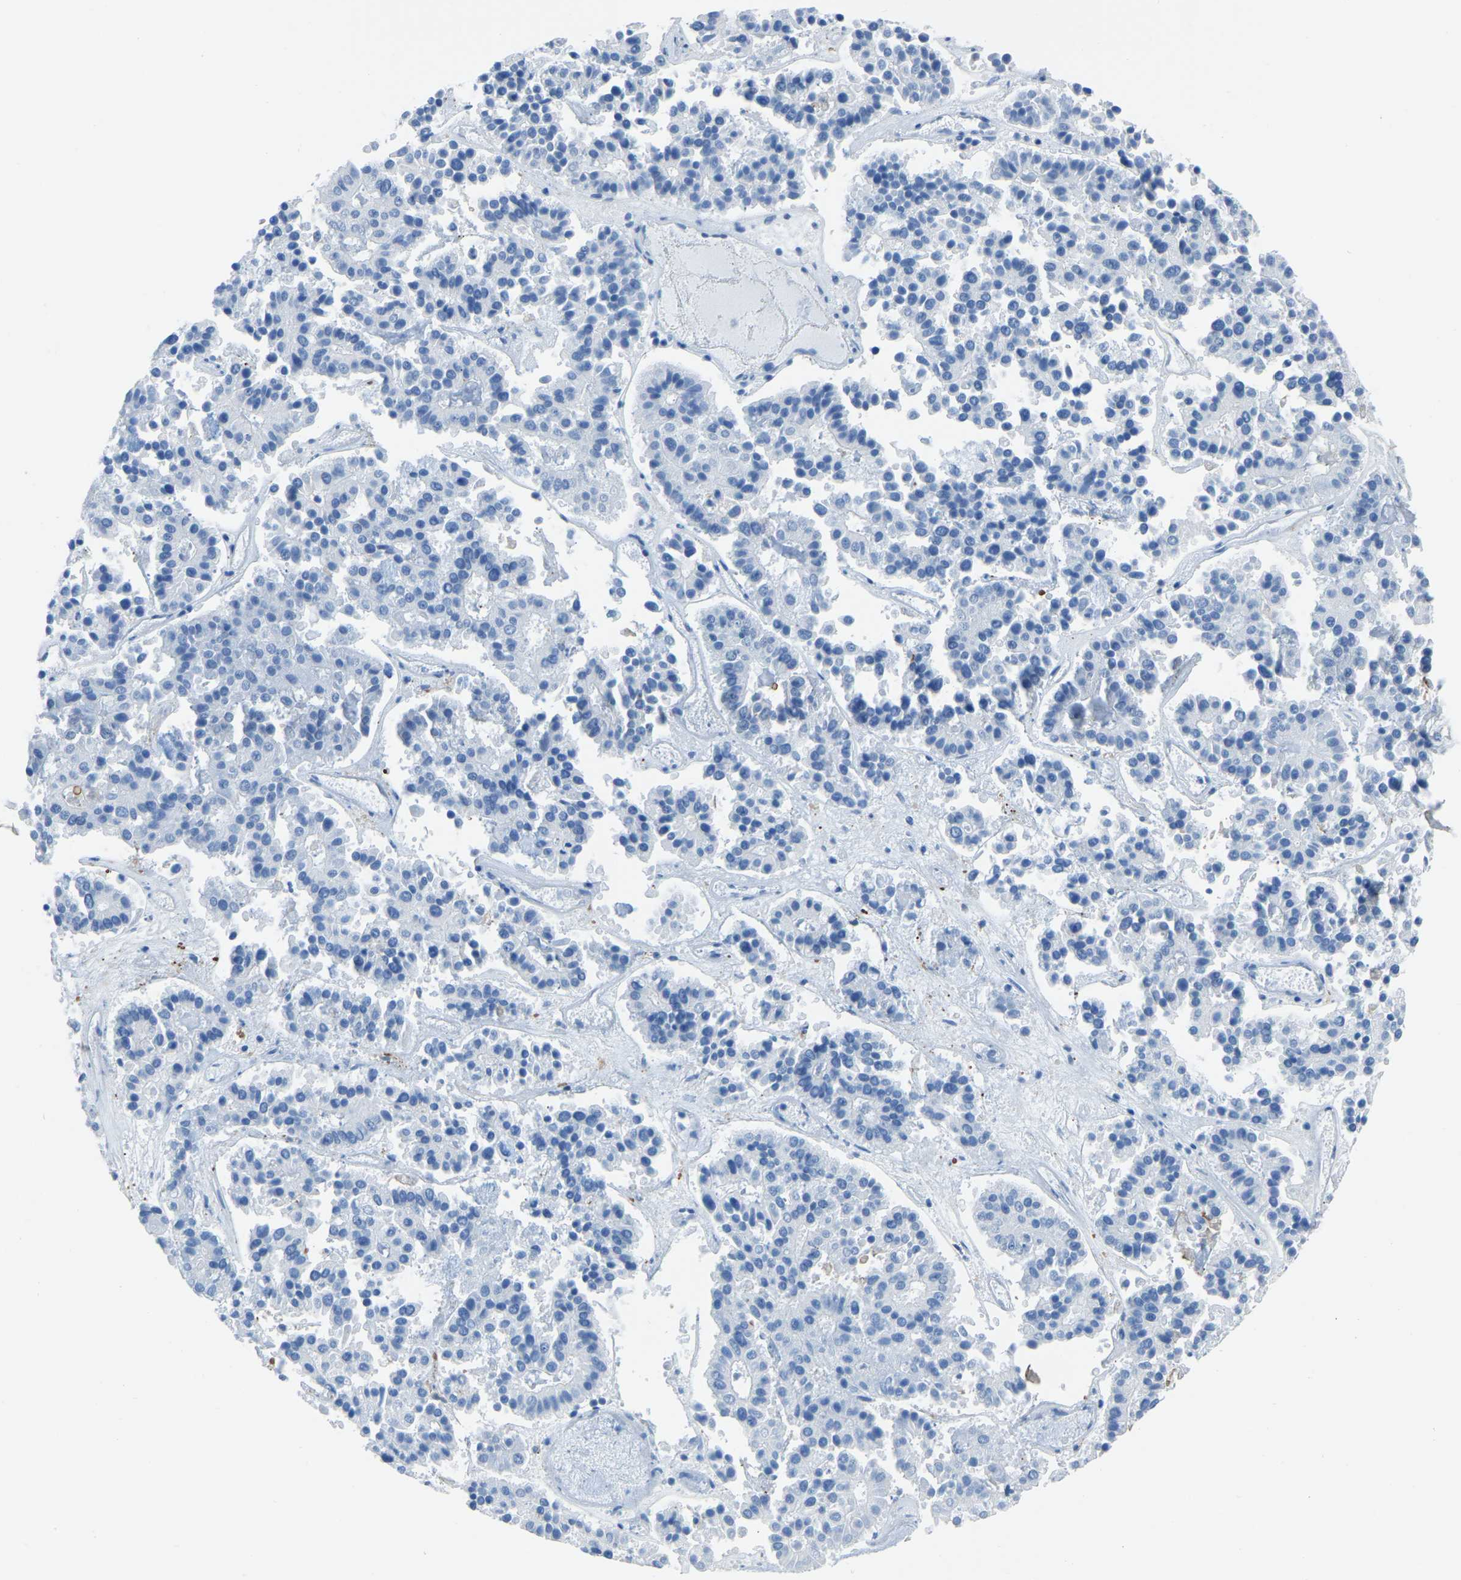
{"staining": {"intensity": "negative", "quantity": "none", "location": "none"}, "tissue": "pancreatic cancer", "cell_type": "Tumor cells", "image_type": "cancer", "snomed": [{"axis": "morphology", "description": "Adenocarcinoma, NOS"}, {"axis": "topography", "description": "Pancreas"}], "caption": "The photomicrograph reveals no significant positivity in tumor cells of pancreatic adenocarcinoma.", "gene": "LSP1", "patient": {"sex": "male", "age": 50}}